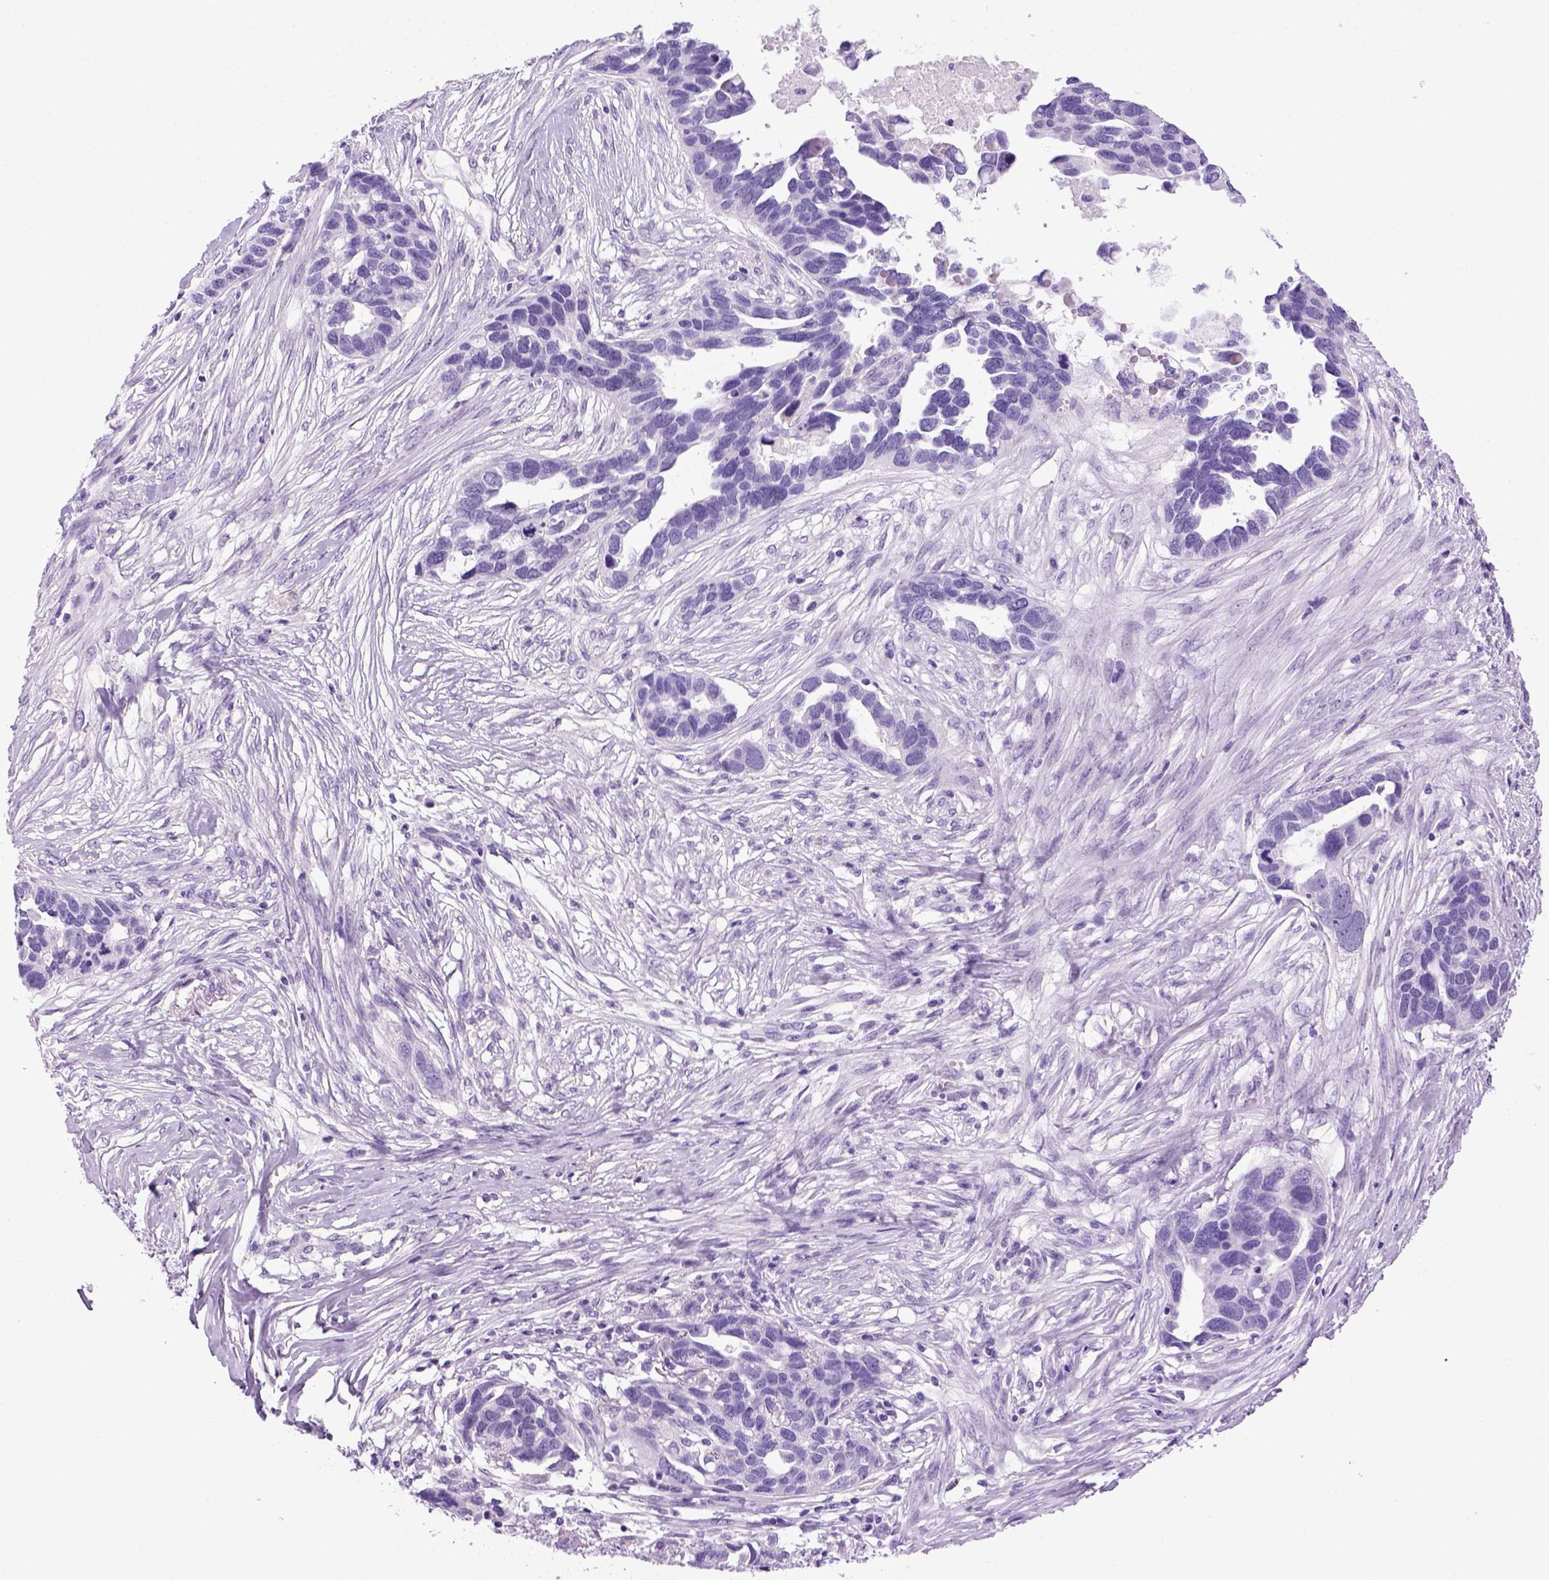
{"staining": {"intensity": "negative", "quantity": "none", "location": "none"}, "tissue": "ovarian cancer", "cell_type": "Tumor cells", "image_type": "cancer", "snomed": [{"axis": "morphology", "description": "Cystadenocarcinoma, serous, NOS"}, {"axis": "topography", "description": "Ovary"}], "caption": "Tumor cells show no significant expression in ovarian cancer.", "gene": "SGCG", "patient": {"sex": "female", "age": 54}}